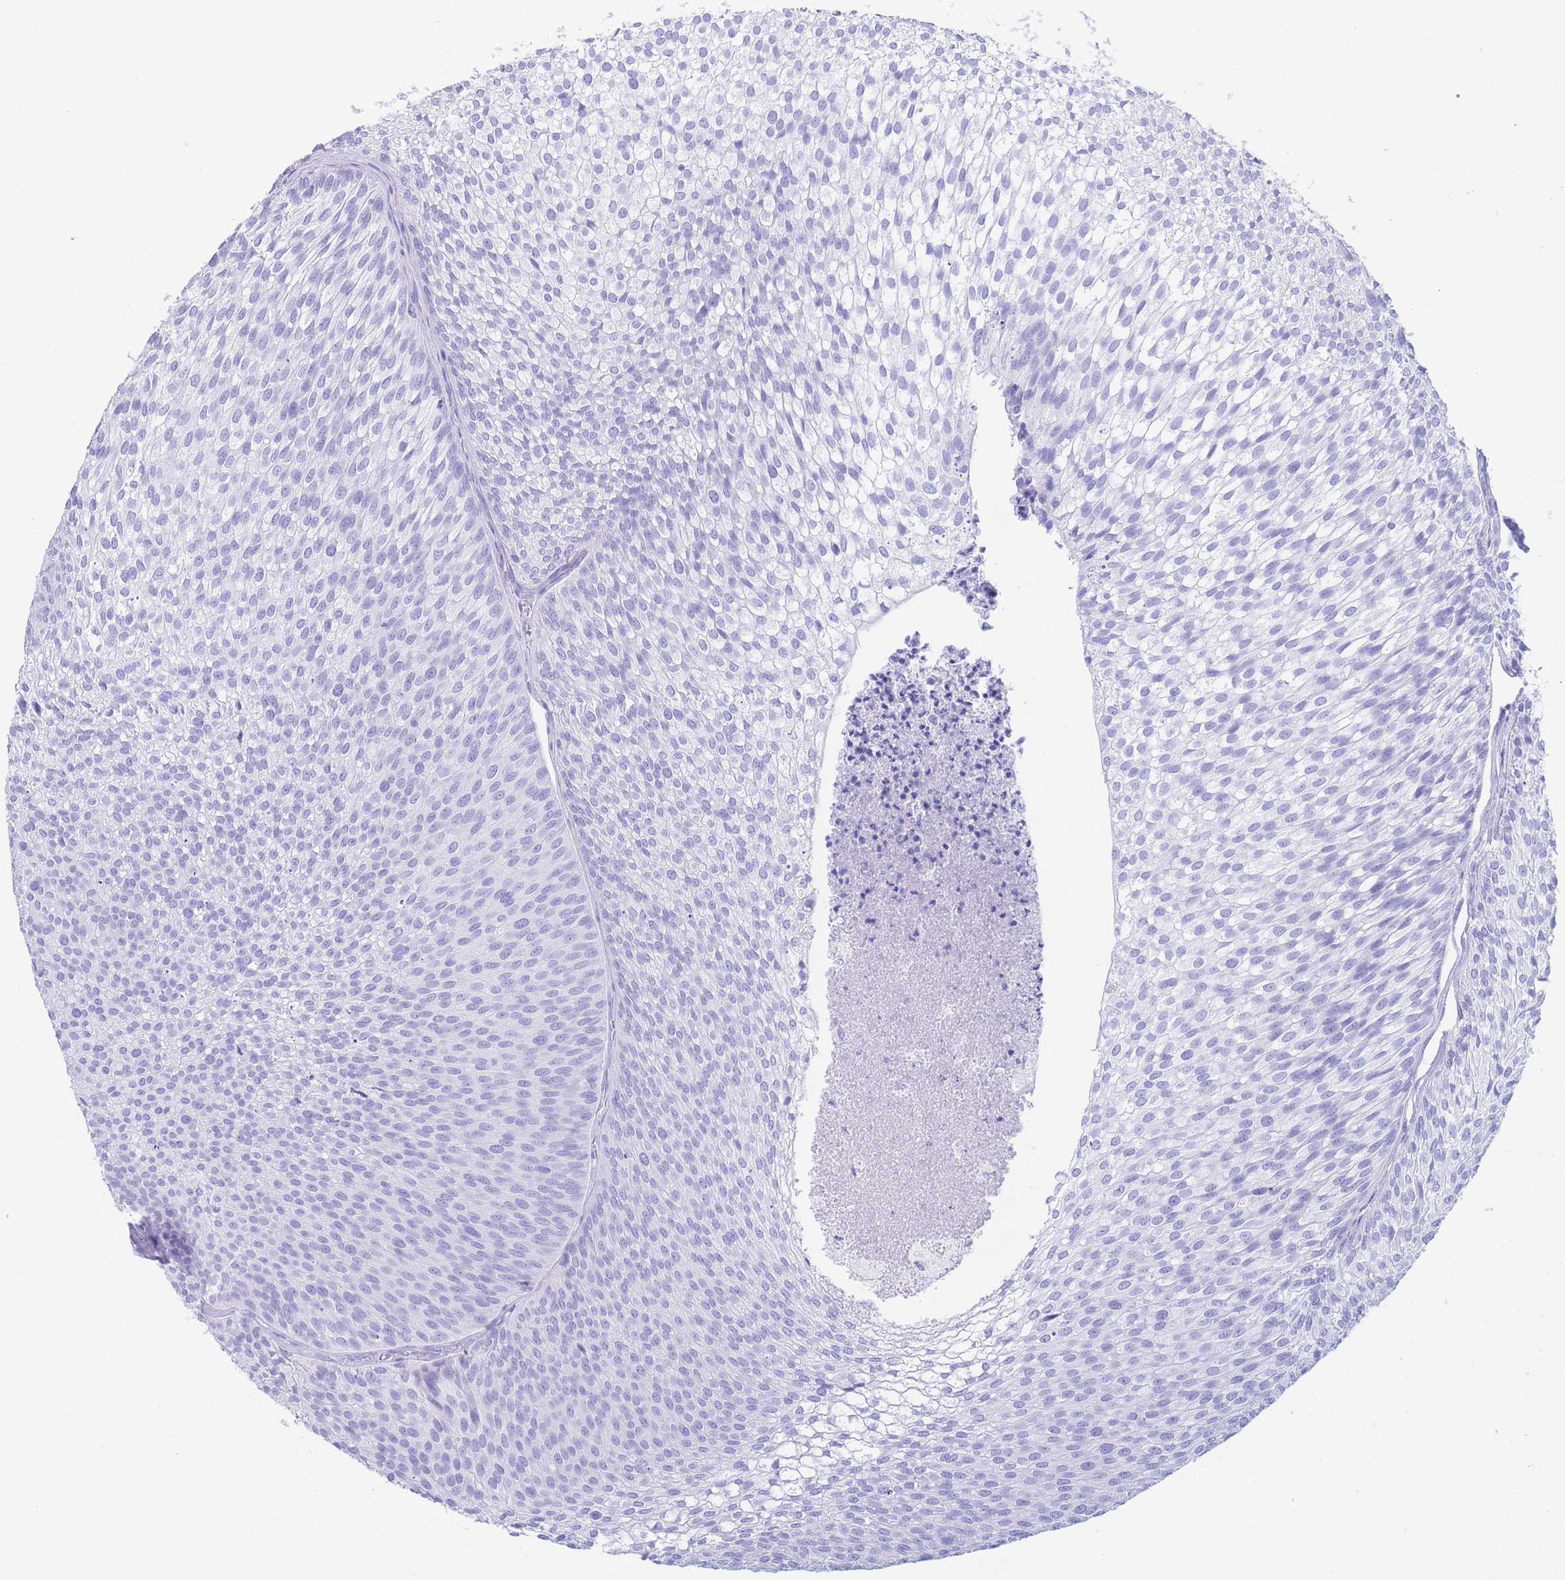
{"staining": {"intensity": "negative", "quantity": "none", "location": "none"}, "tissue": "urothelial cancer", "cell_type": "Tumor cells", "image_type": "cancer", "snomed": [{"axis": "morphology", "description": "Urothelial carcinoma, Low grade"}, {"axis": "topography", "description": "Urinary bladder"}], "caption": "Immunohistochemical staining of human urothelial cancer reveals no significant staining in tumor cells. Brightfield microscopy of immunohistochemistry stained with DAB (brown) and hematoxylin (blue), captured at high magnification.", "gene": "SLCO1B3", "patient": {"sex": "male", "age": 91}}